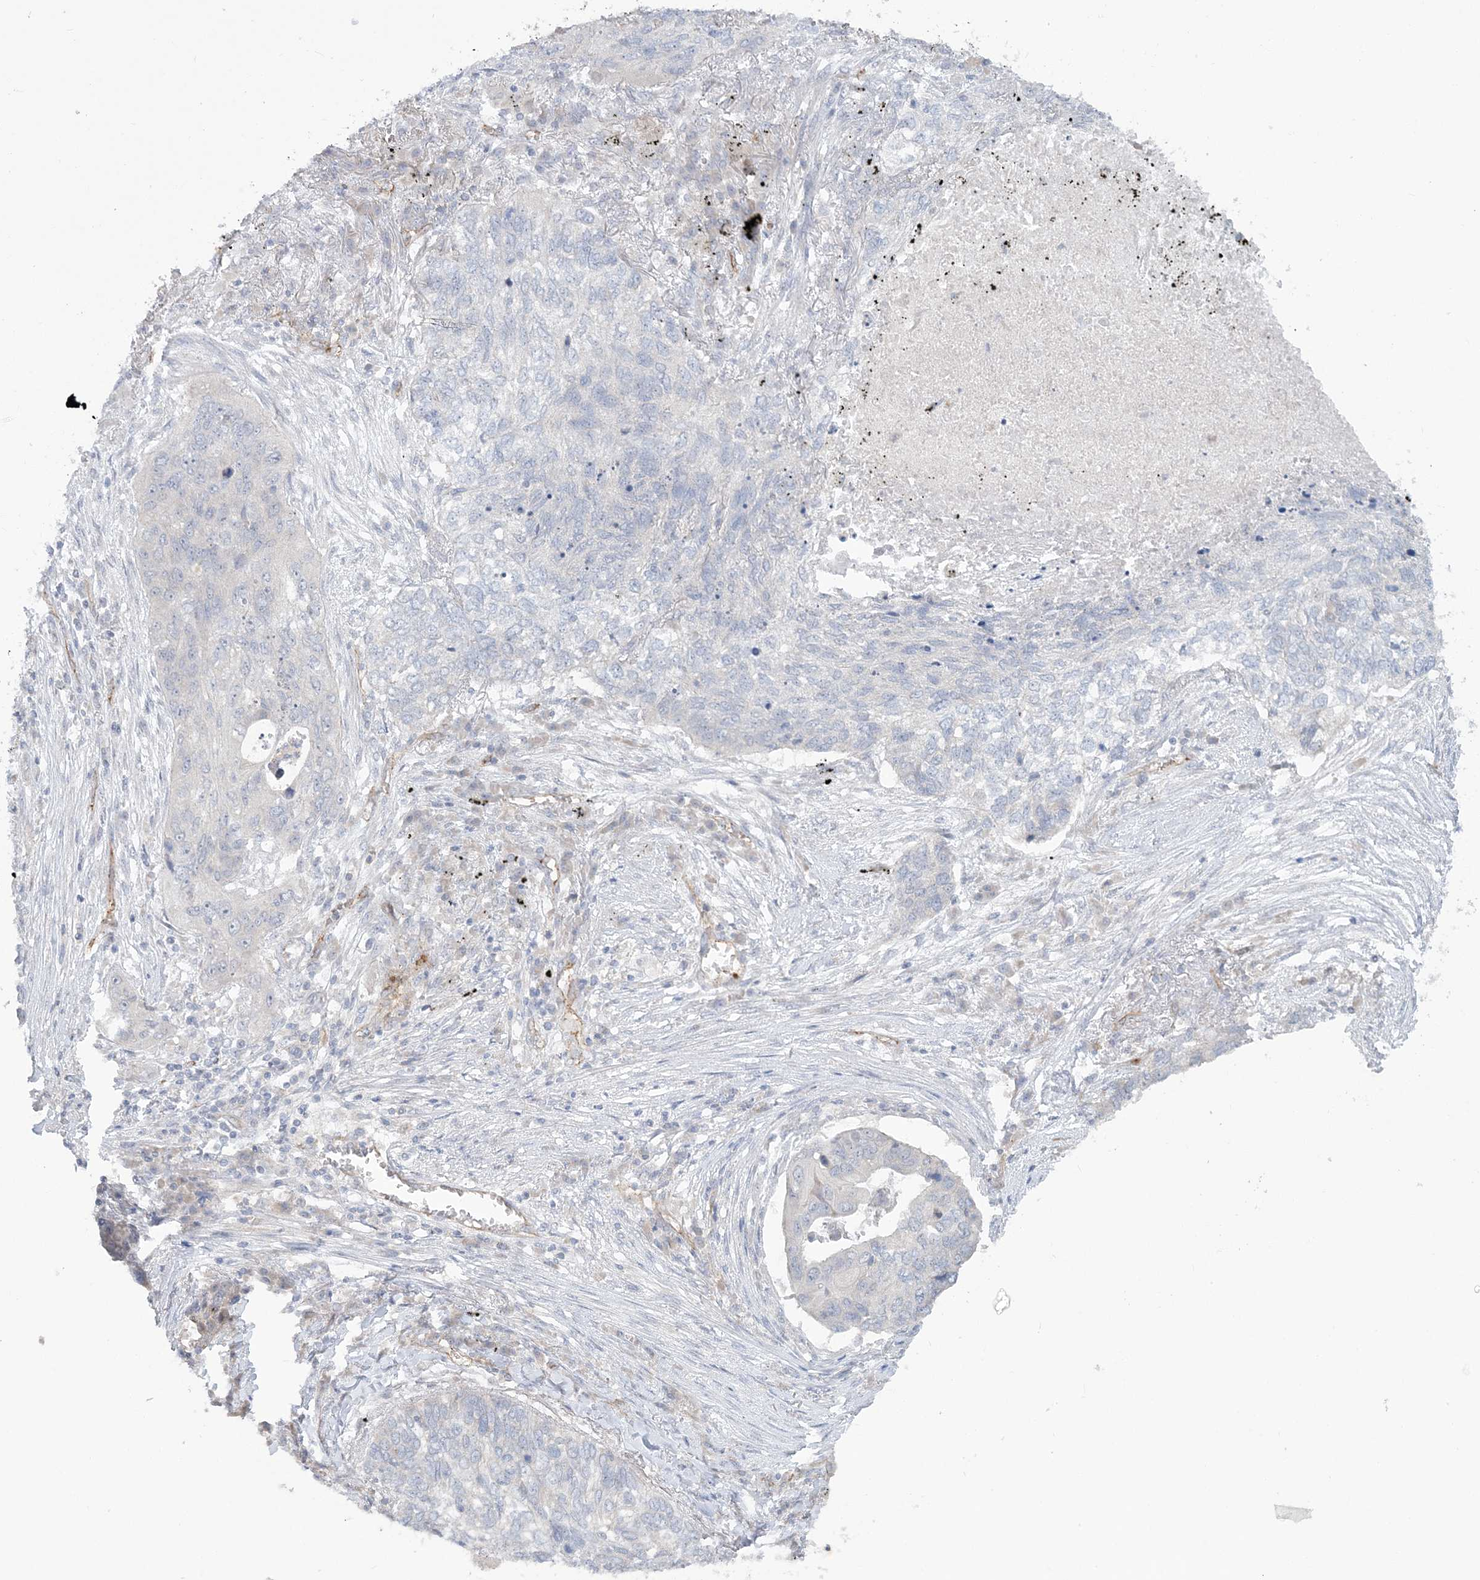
{"staining": {"intensity": "negative", "quantity": "none", "location": "none"}, "tissue": "lung cancer", "cell_type": "Tumor cells", "image_type": "cancer", "snomed": [{"axis": "morphology", "description": "Squamous cell carcinoma, NOS"}, {"axis": "topography", "description": "Lung"}], "caption": "Image shows no significant protein expression in tumor cells of lung cancer. Brightfield microscopy of immunohistochemistry (IHC) stained with DAB (3,3'-diaminobenzidine) (brown) and hematoxylin (blue), captured at high magnification.", "gene": "FARSB", "patient": {"sex": "female", "age": 63}}